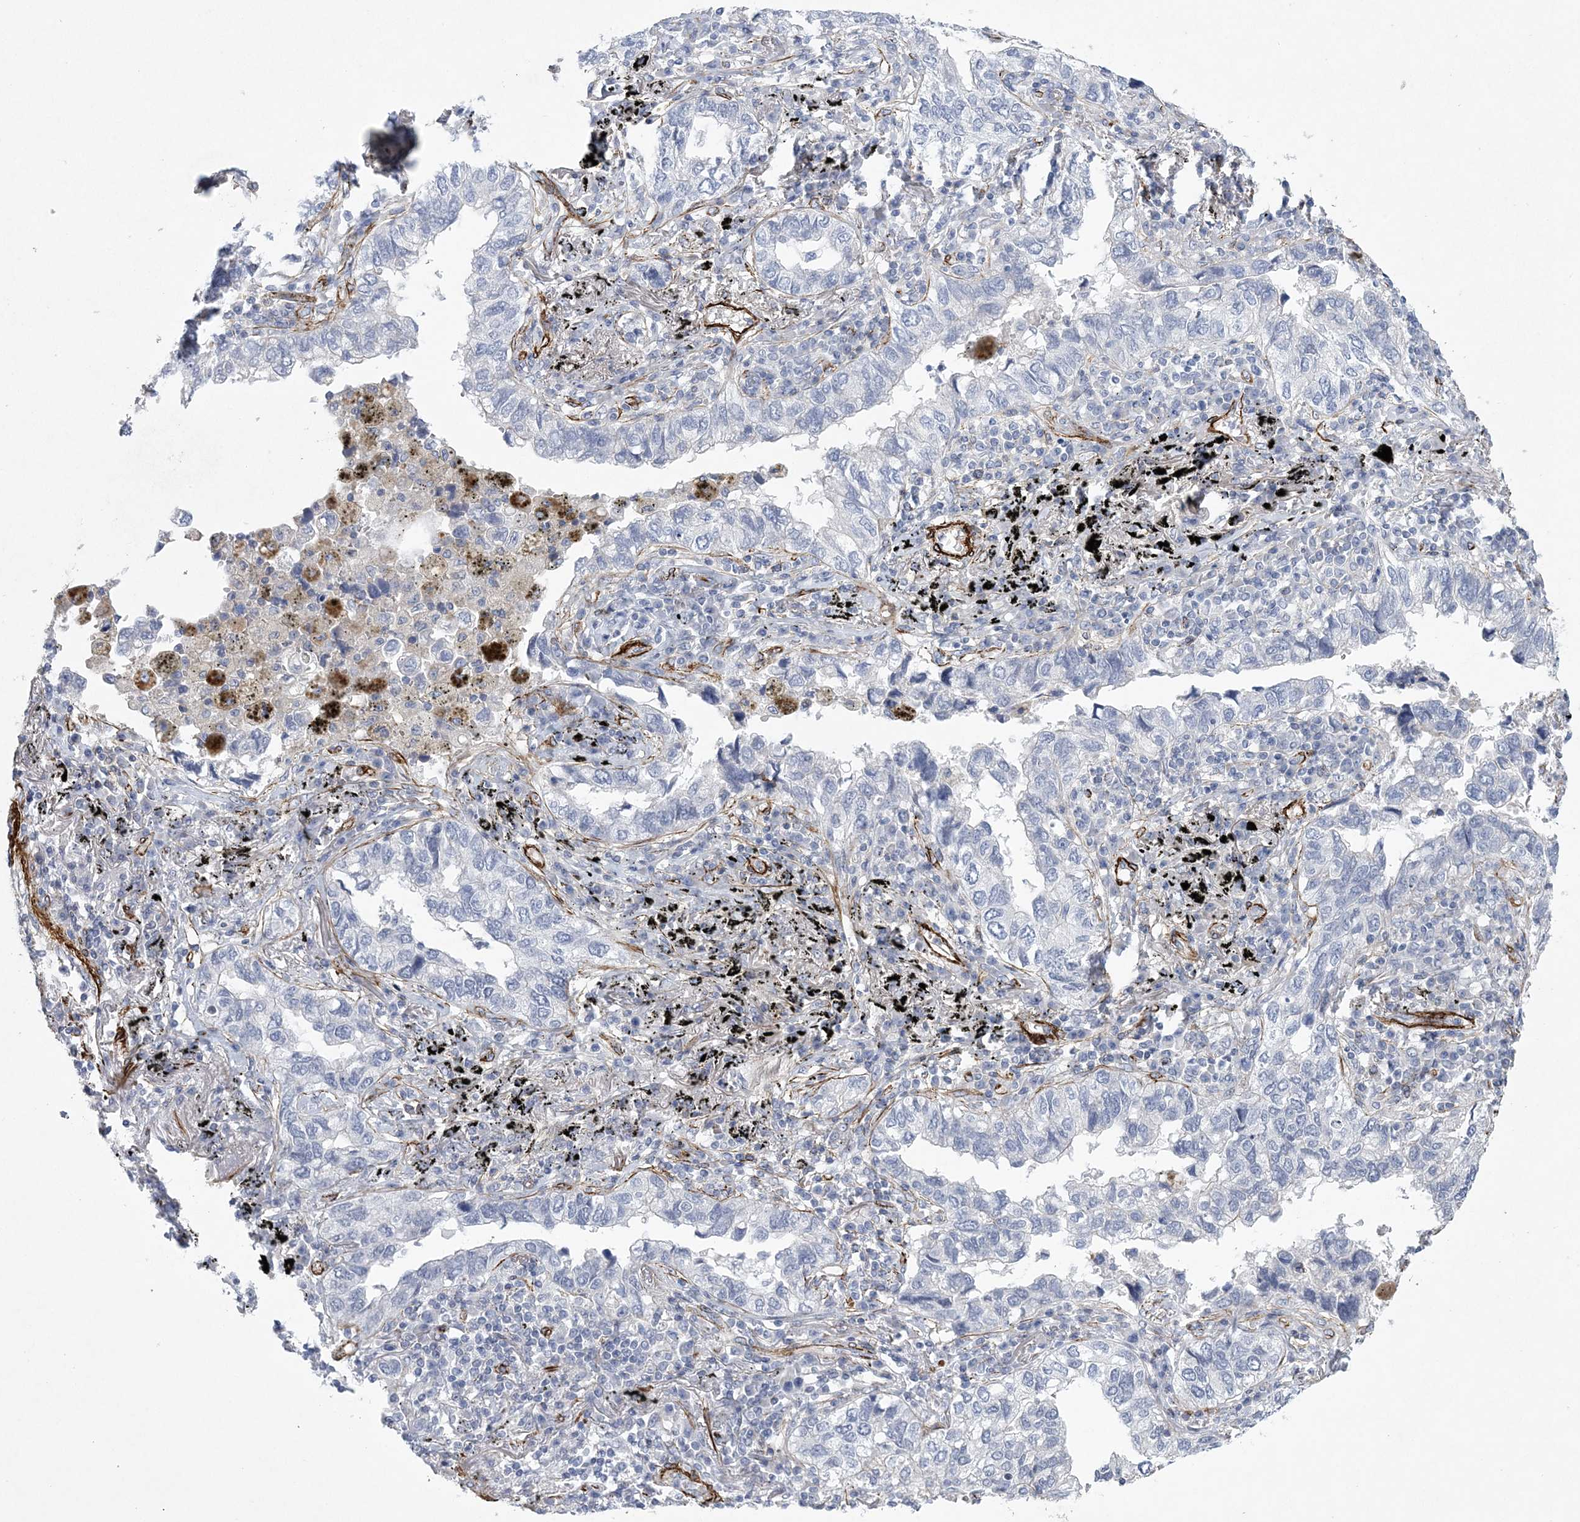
{"staining": {"intensity": "negative", "quantity": "none", "location": "none"}, "tissue": "lung cancer", "cell_type": "Tumor cells", "image_type": "cancer", "snomed": [{"axis": "morphology", "description": "Adenocarcinoma, NOS"}, {"axis": "topography", "description": "Lung"}], "caption": "High power microscopy micrograph of an immunohistochemistry image of lung adenocarcinoma, revealing no significant positivity in tumor cells.", "gene": "ARSJ", "patient": {"sex": "male", "age": 65}}